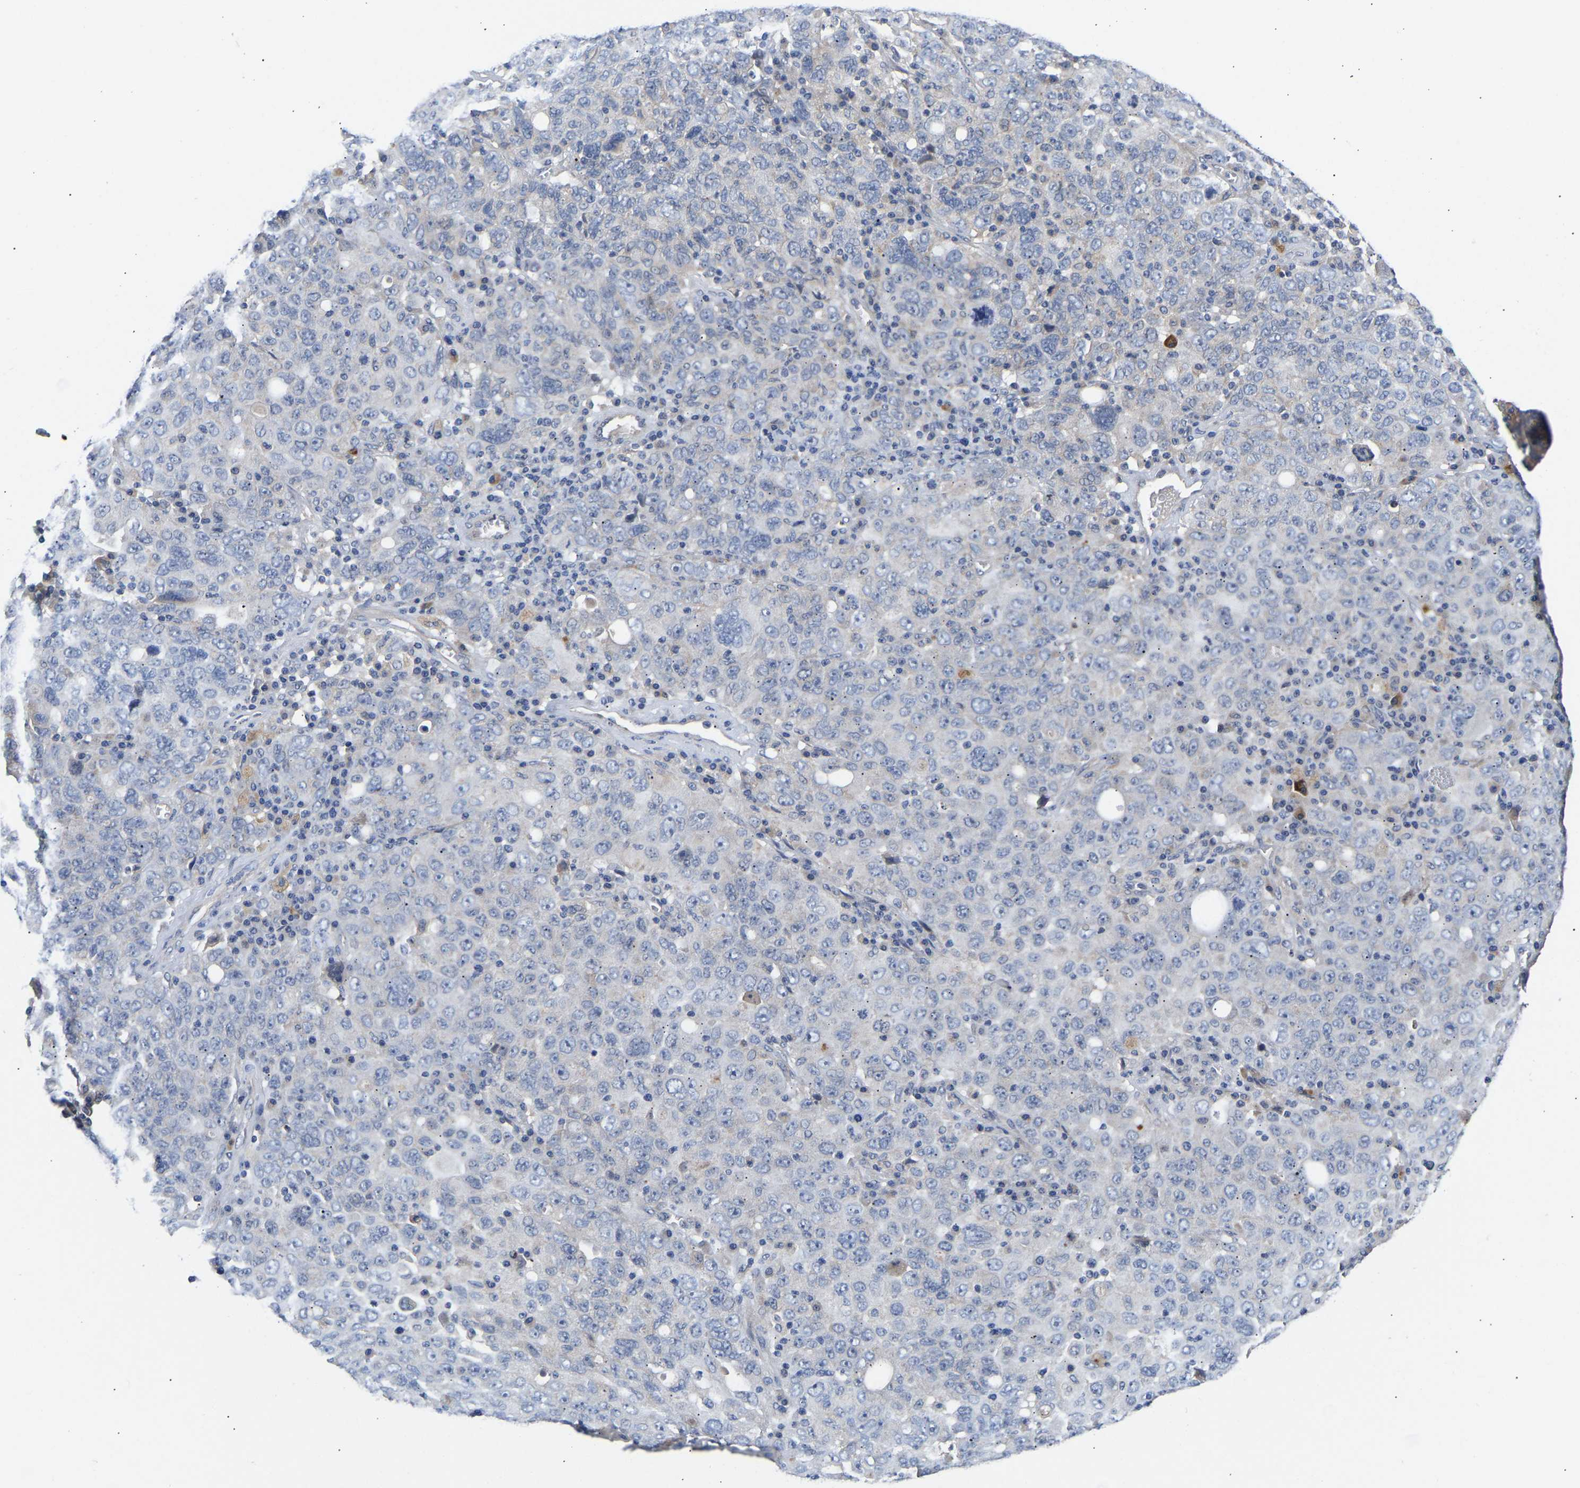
{"staining": {"intensity": "negative", "quantity": "none", "location": "none"}, "tissue": "ovarian cancer", "cell_type": "Tumor cells", "image_type": "cancer", "snomed": [{"axis": "morphology", "description": "Carcinoma, endometroid"}, {"axis": "topography", "description": "Ovary"}], "caption": "This image is of ovarian endometroid carcinoma stained with immunohistochemistry to label a protein in brown with the nuclei are counter-stained blue. There is no positivity in tumor cells. Brightfield microscopy of immunohistochemistry (IHC) stained with DAB (brown) and hematoxylin (blue), captured at high magnification.", "gene": "KASH5", "patient": {"sex": "female", "age": 62}}